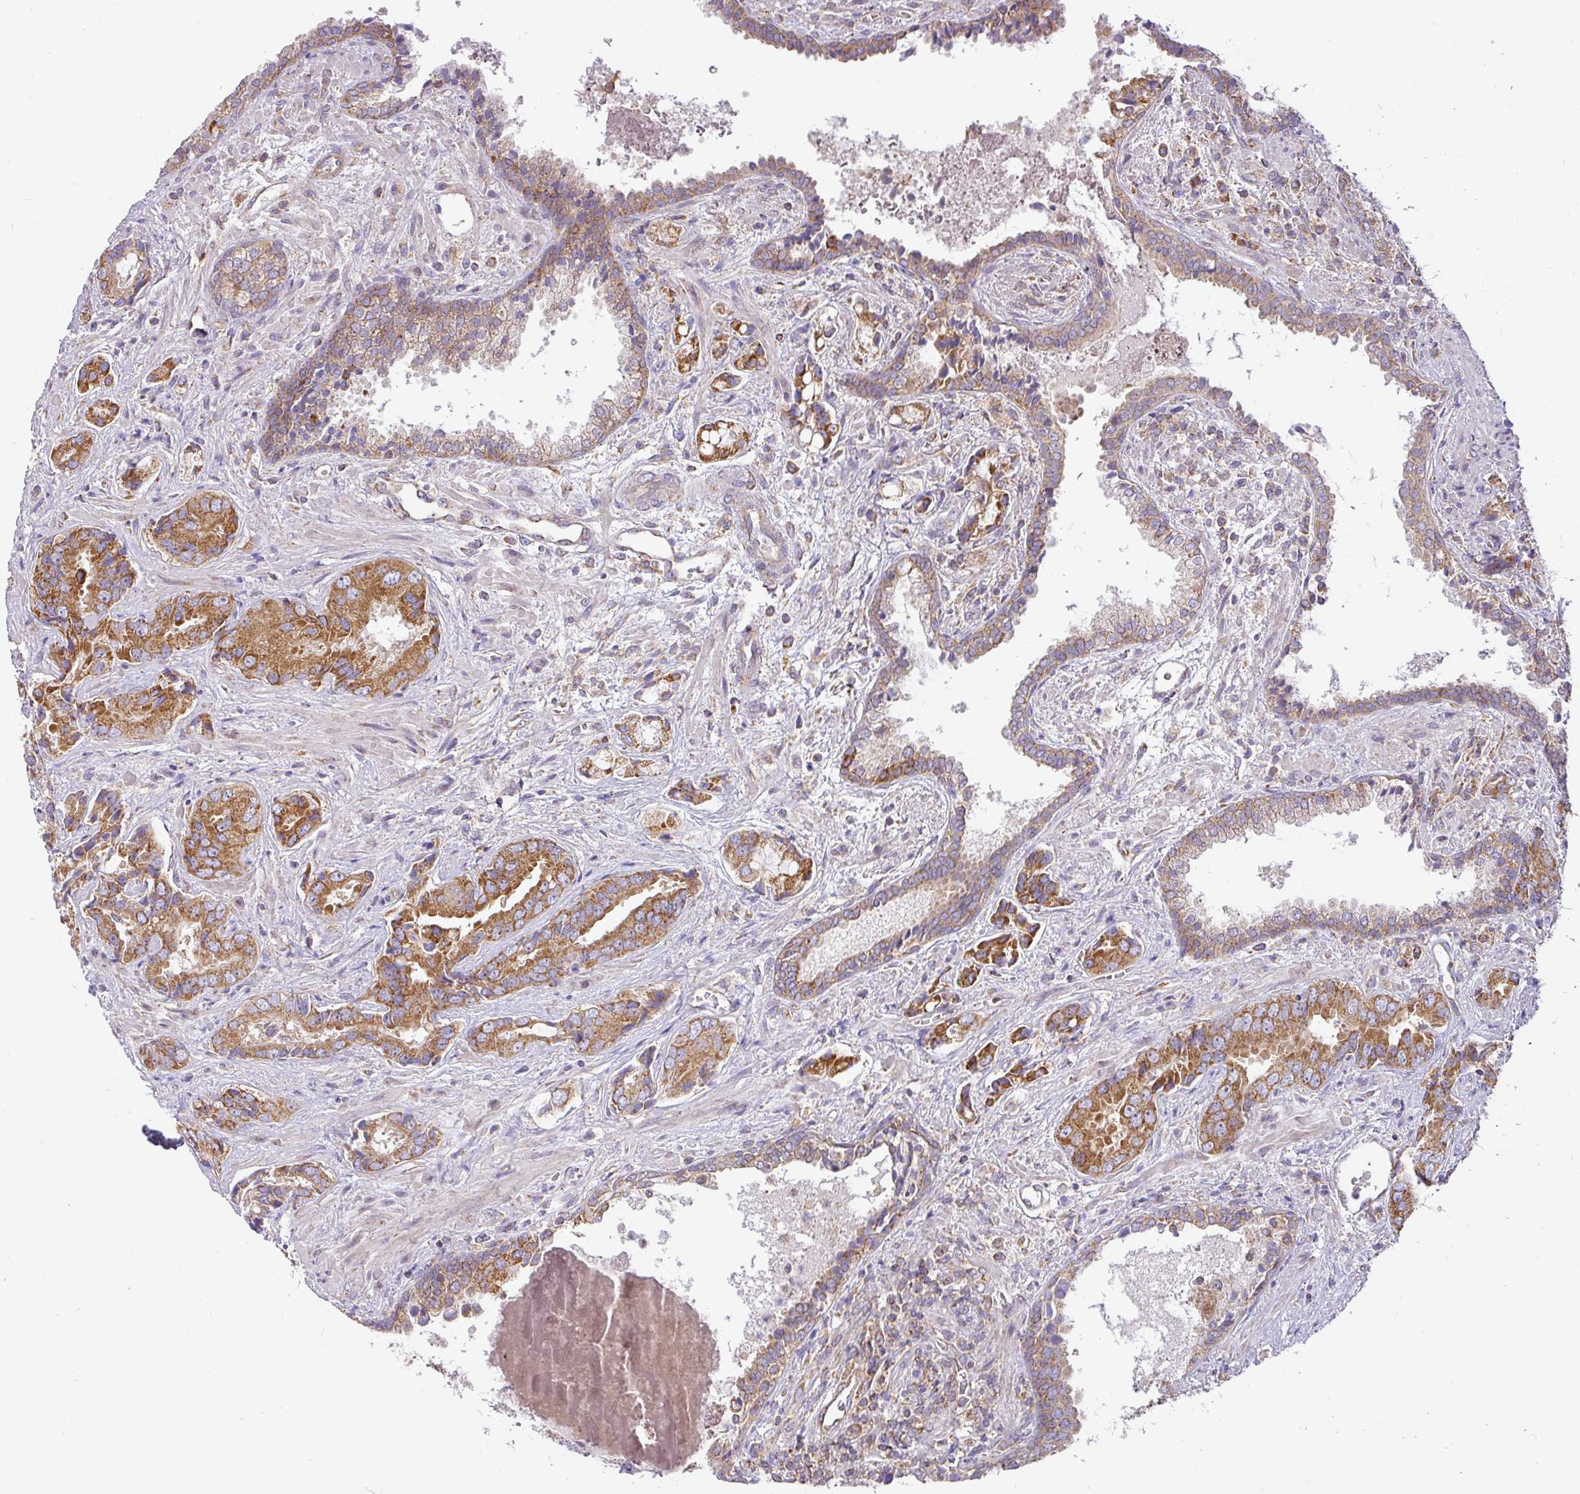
{"staining": {"intensity": "moderate", "quantity": ">75%", "location": "cytoplasmic/membranous"}, "tissue": "prostate cancer", "cell_type": "Tumor cells", "image_type": "cancer", "snomed": [{"axis": "morphology", "description": "Adenocarcinoma, High grade"}, {"axis": "topography", "description": "Prostate"}], "caption": "A high-resolution photomicrograph shows IHC staining of prostate high-grade adenocarcinoma, which displays moderate cytoplasmic/membranous expression in approximately >75% of tumor cells. (Brightfield microscopy of DAB IHC at high magnification).", "gene": "ZNF211", "patient": {"sex": "male", "age": 71}}